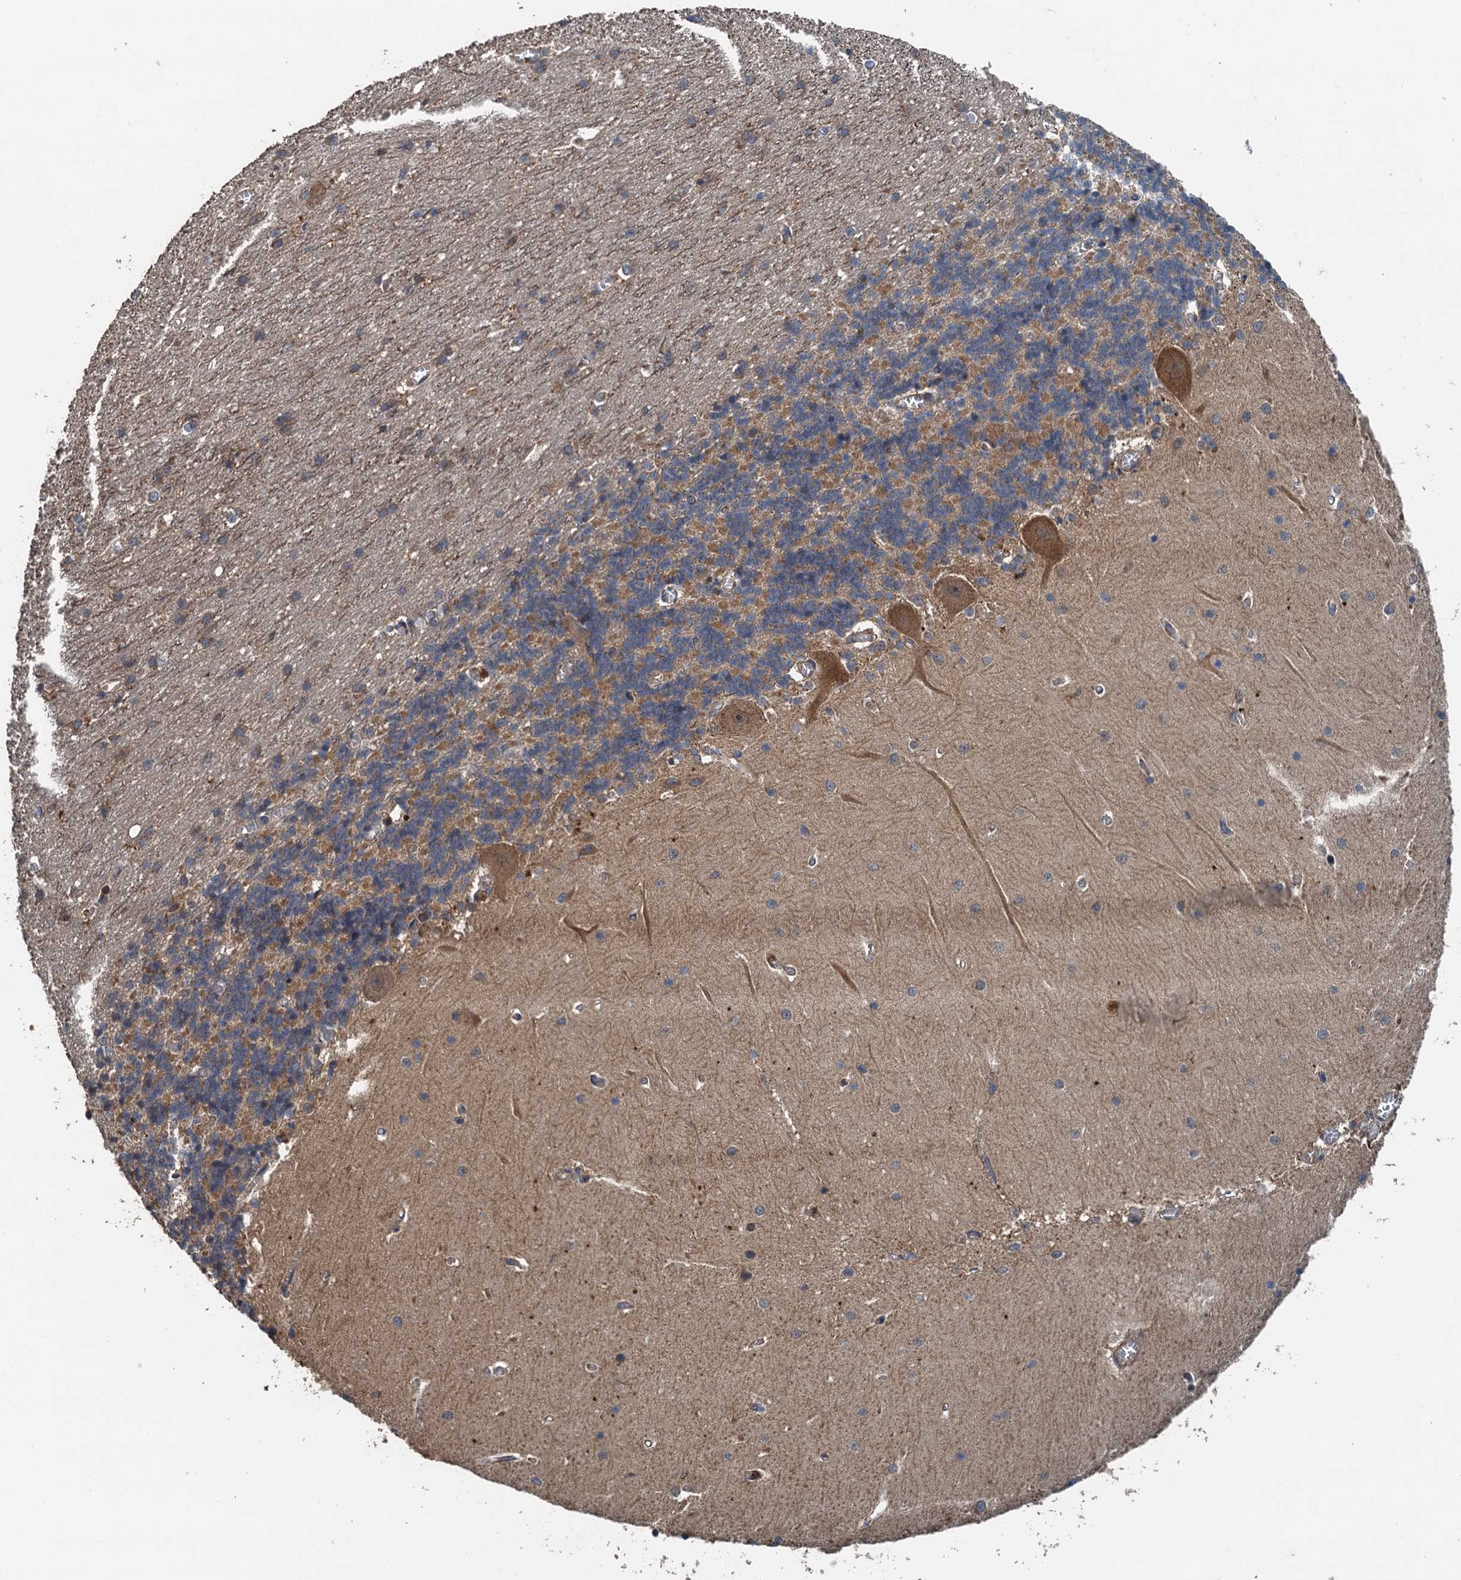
{"staining": {"intensity": "moderate", "quantity": ">75%", "location": "cytoplasmic/membranous"}, "tissue": "cerebellum", "cell_type": "Cells in granular layer", "image_type": "normal", "snomed": [{"axis": "morphology", "description": "Normal tissue, NOS"}, {"axis": "topography", "description": "Cerebellum"}], "caption": "DAB (3,3'-diaminobenzidine) immunohistochemical staining of unremarkable human cerebellum displays moderate cytoplasmic/membranous protein expression in about >75% of cells in granular layer.", "gene": "BORCS5", "patient": {"sex": "male", "age": 37}}